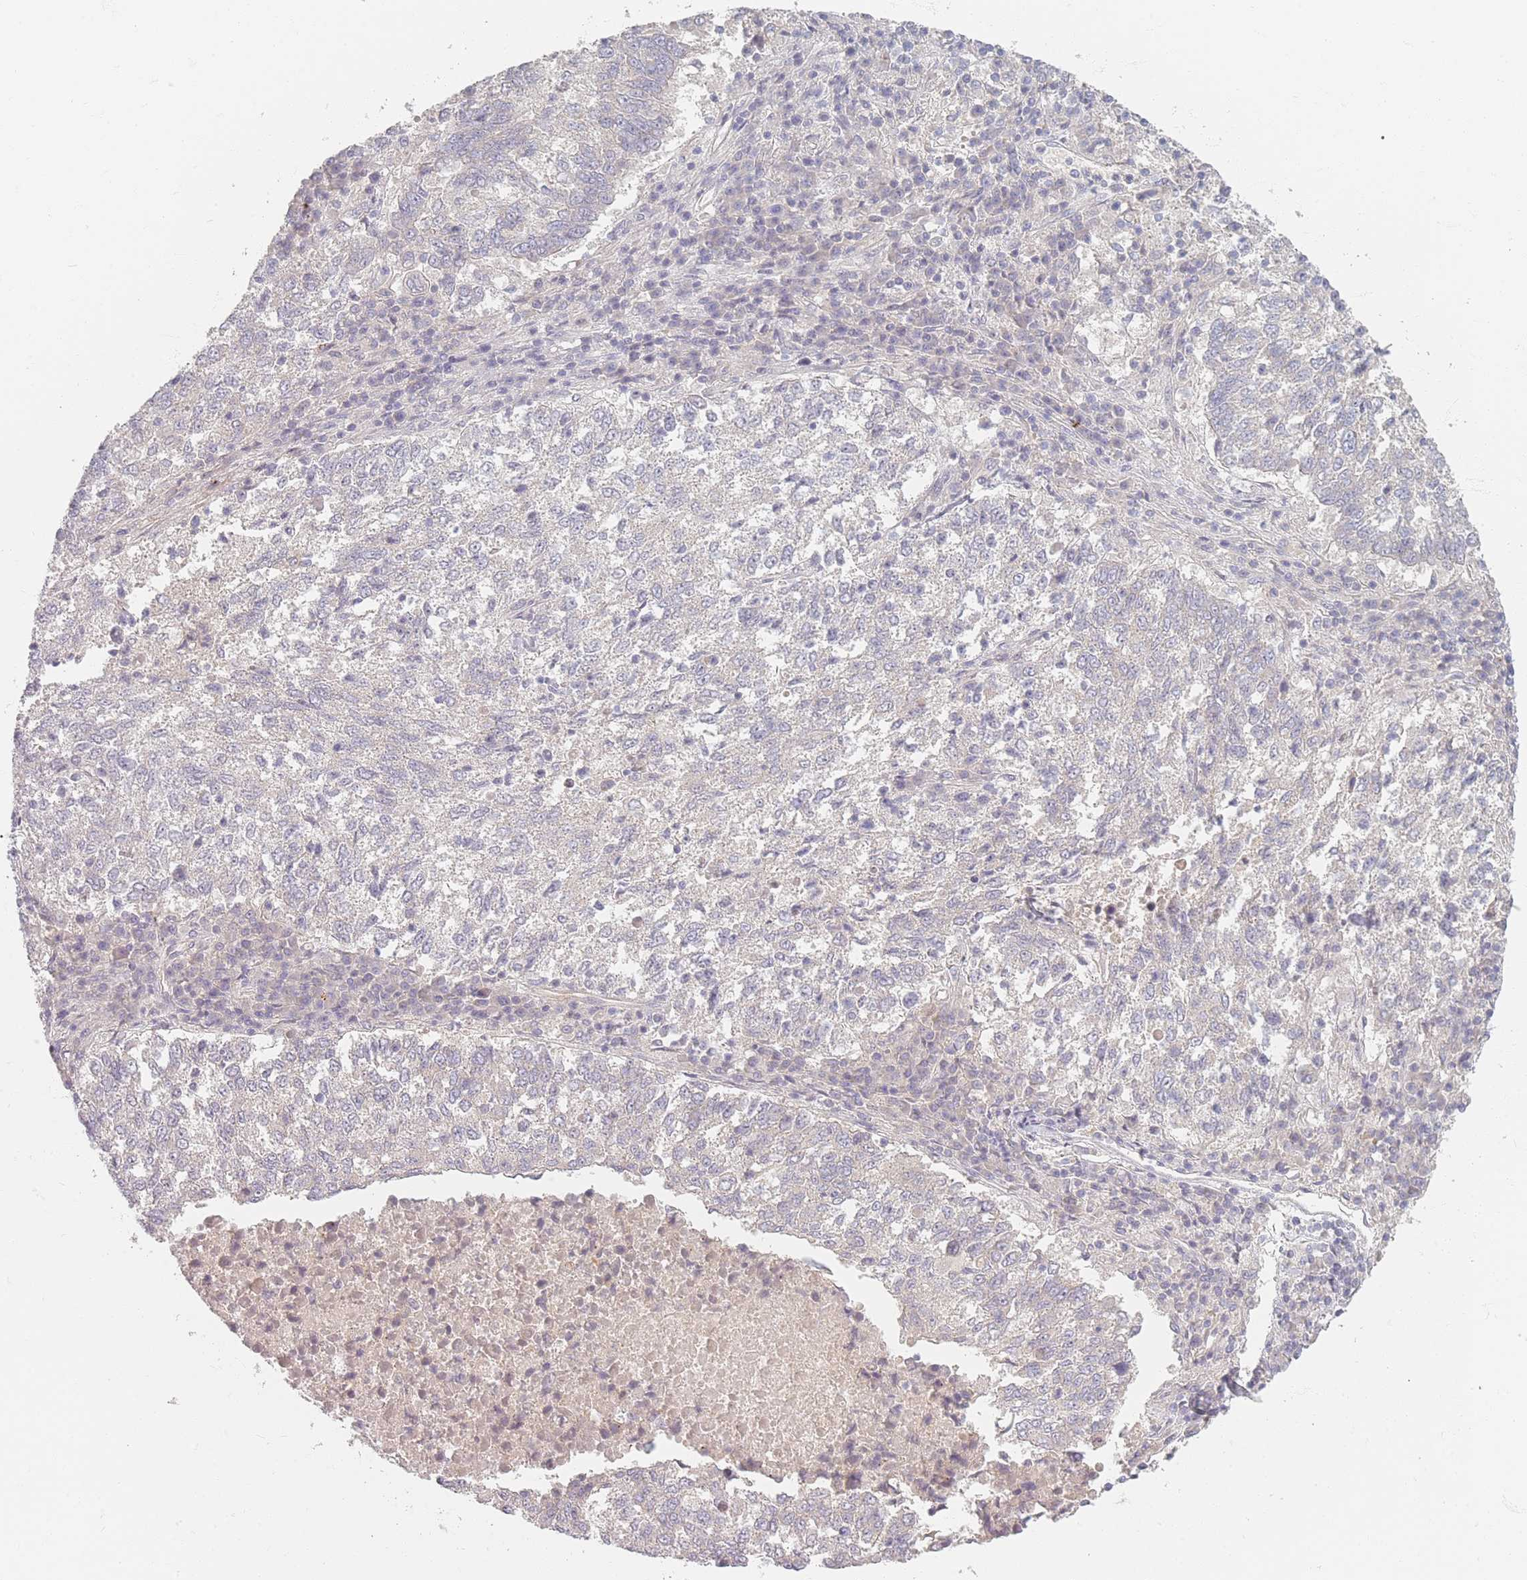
{"staining": {"intensity": "negative", "quantity": "none", "location": "none"}, "tissue": "lung cancer", "cell_type": "Tumor cells", "image_type": "cancer", "snomed": [{"axis": "morphology", "description": "Squamous cell carcinoma, NOS"}, {"axis": "topography", "description": "Lung"}], "caption": "Image shows no significant protein positivity in tumor cells of lung squamous cell carcinoma. (Brightfield microscopy of DAB immunohistochemistry at high magnification).", "gene": "TMOD1", "patient": {"sex": "male", "age": 73}}